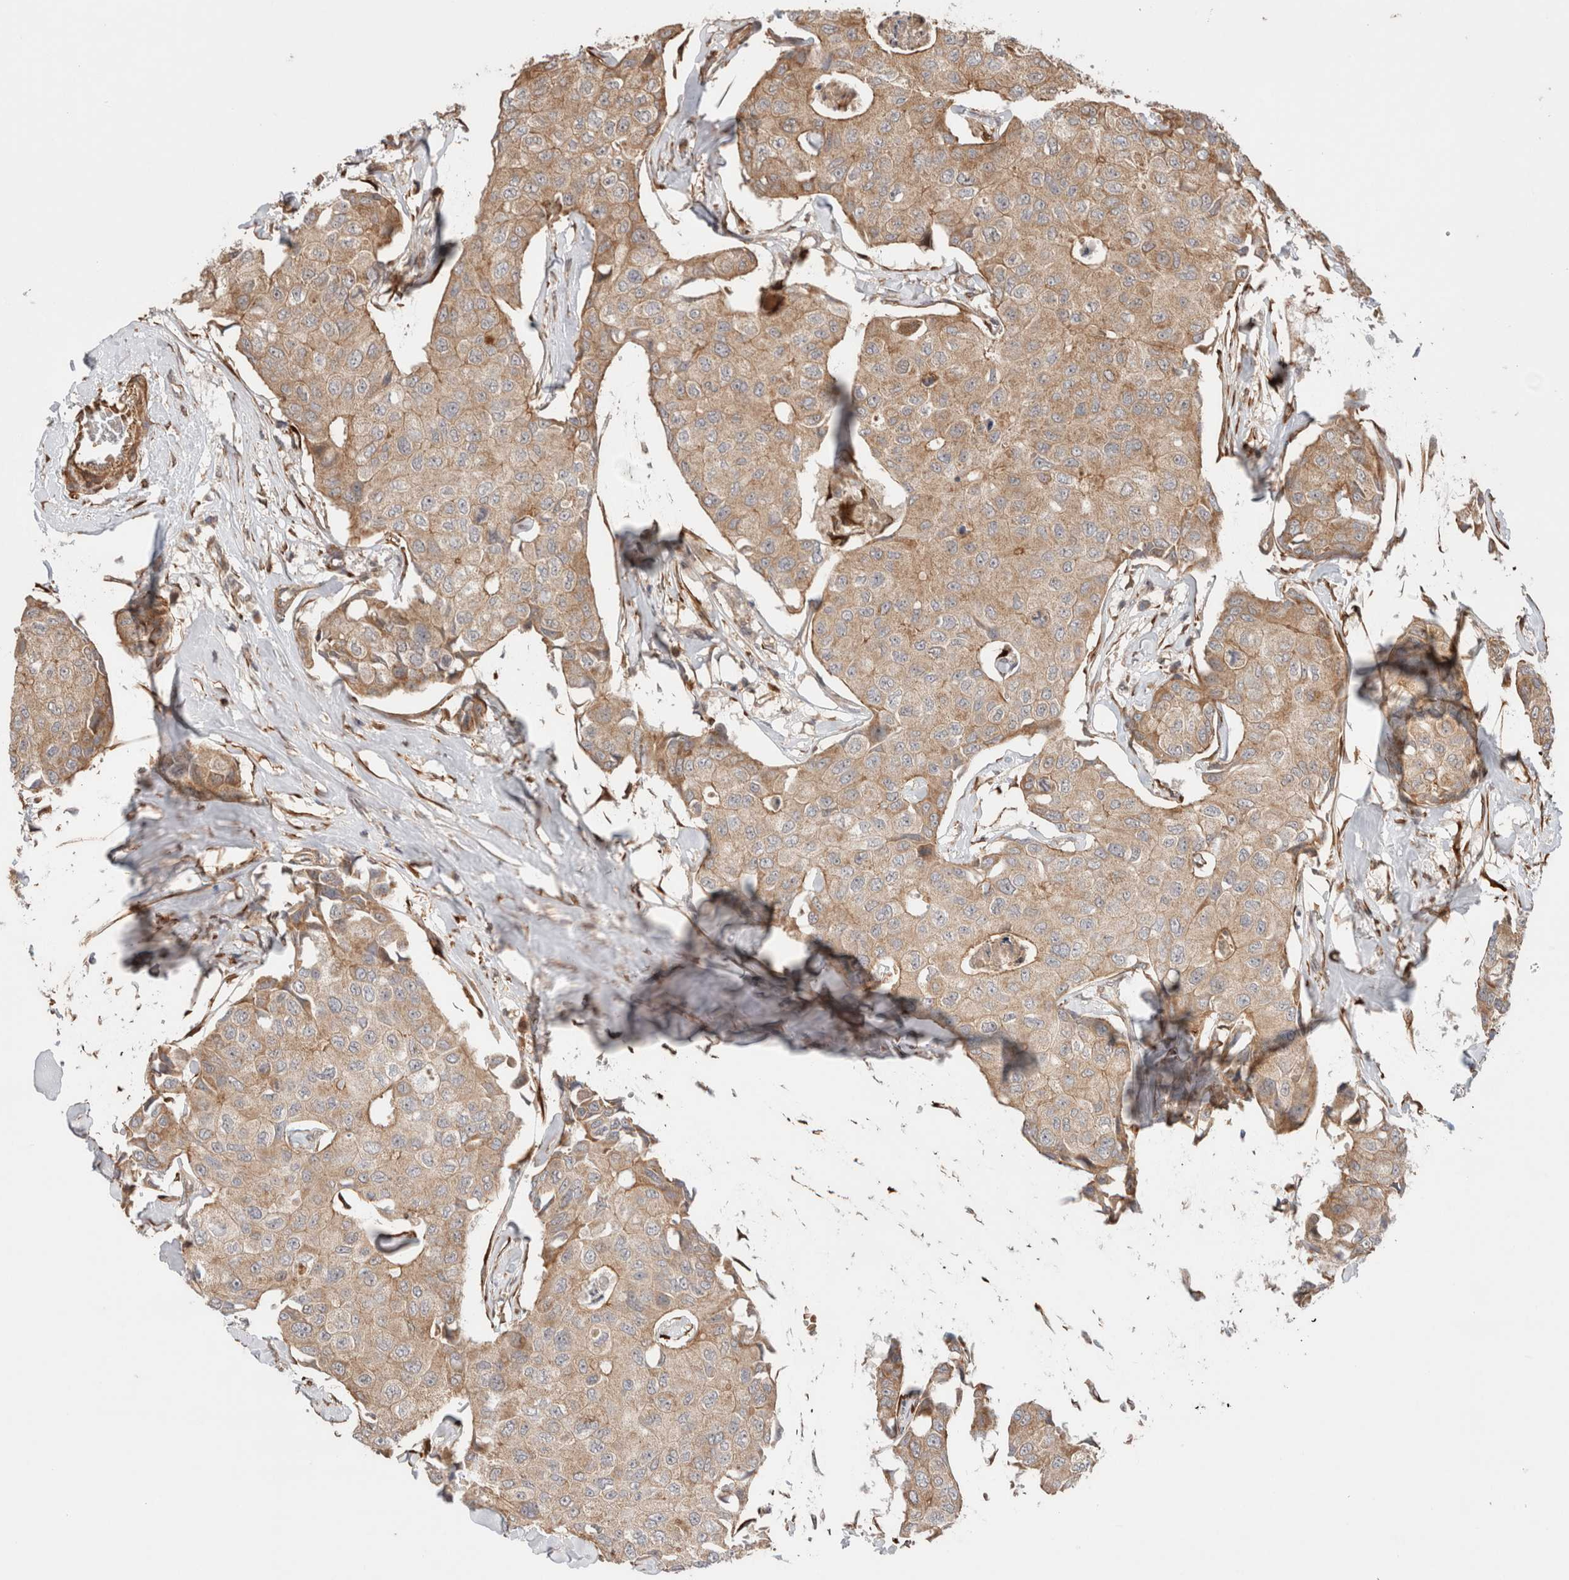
{"staining": {"intensity": "weak", "quantity": ">75%", "location": "cytoplasmic/membranous"}, "tissue": "breast cancer", "cell_type": "Tumor cells", "image_type": "cancer", "snomed": [{"axis": "morphology", "description": "Duct carcinoma"}, {"axis": "topography", "description": "Breast"}], "caption": "A histopathology image of human breast intraductal carcinoma stained for a protein shows weak cytoplasmic/membranous brown staining in tumor cells.", "gene": "ZNF649", "patient": {"sex": "female", "age": 80}}